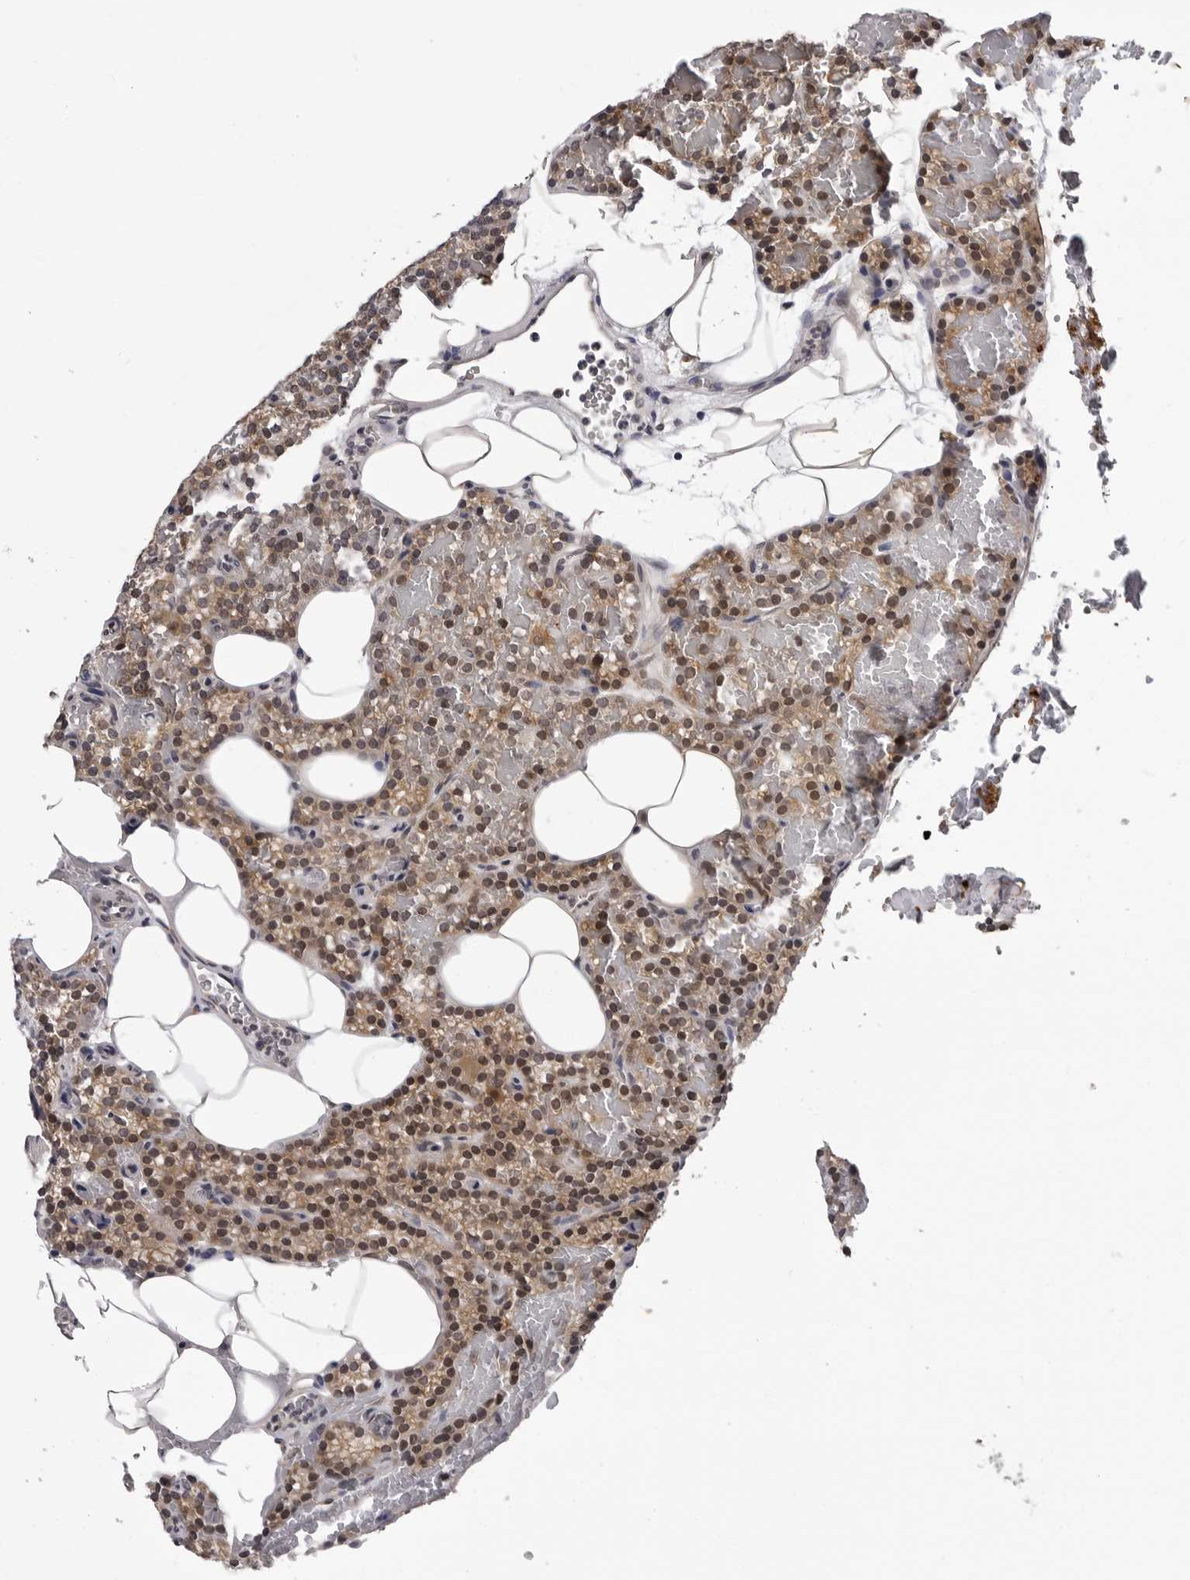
{"staining": {"intensity": "moderate", "quantity": ">75%", "location": "cytoplasmic/membranous,nuclear"}, "tissue": "parathyroid gland", "cell_type": "Glandular cells", "image_type": "normal", "snomed": [{"axis": "morphology", "description": "Normal tissue, NOS"}, {"axis": "topography", "description": "Parathyroid gland"}], "caption": "Unremarkable parathyroid gland reveals moderate cytoplasmic/membranous,nuclear expression in about >75% of glandular cells.", "gene": "KIAA1614", "patient": {"sex": "male", "age": 58}}